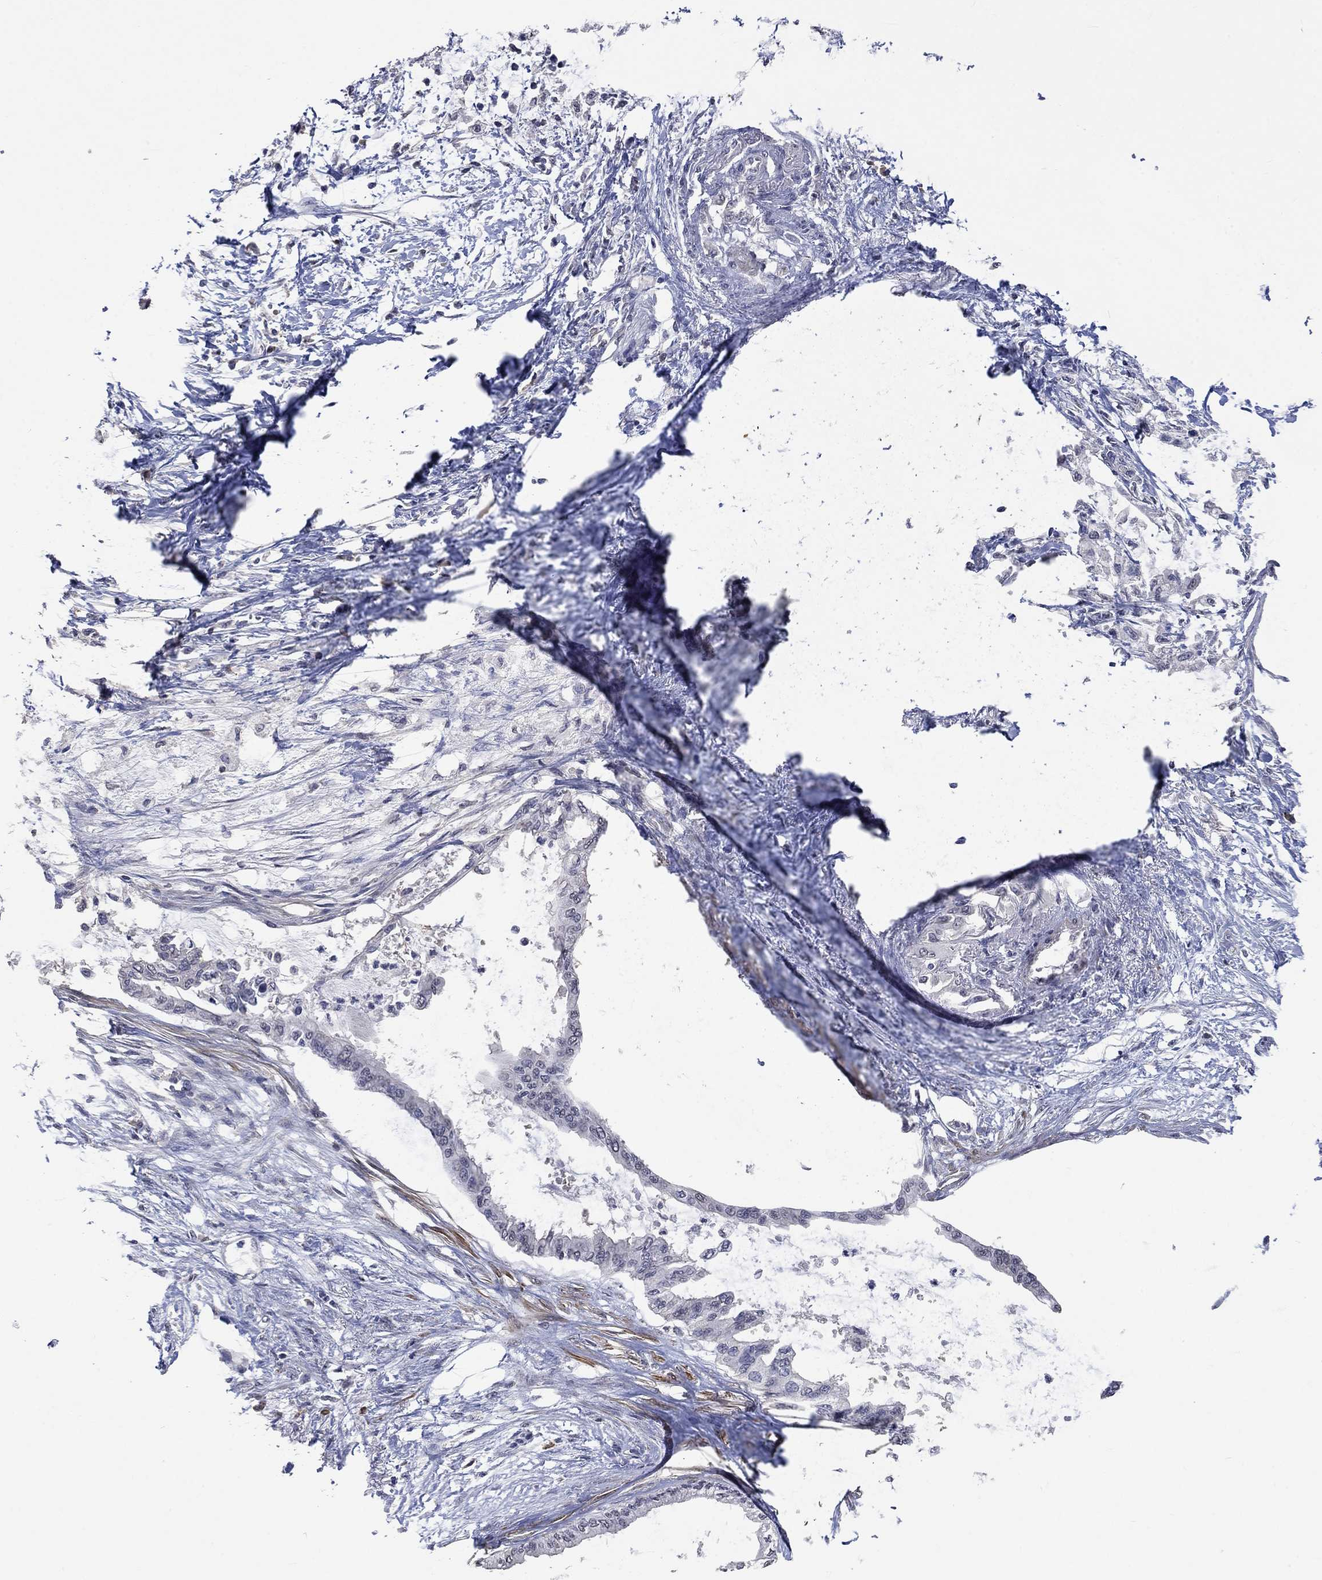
{"staining": {"intensity": "negative", "quantity": "none", "location": "none"}, "tissue": "pancreatic cancer", "cell_type": "Tumor cells", "image_type": "cancer", "snomed": [{"axis": "morphology", "description": "Normal tissue, NOS"}, {"axis": "morphology", "description": "Adenocarcinoma, NOS"}, {"axis": "topography", "description": "Pancreas"}, {"axis": "topography", "description": "Duodenum"}], "caption": "High power microscopy image of an IHC image of adenocarcinoma (pancreatic), revealing no significant expression in tumor cells.", "gene": "ZBTB18", "patient": {"sex": "female", "age": 60}}